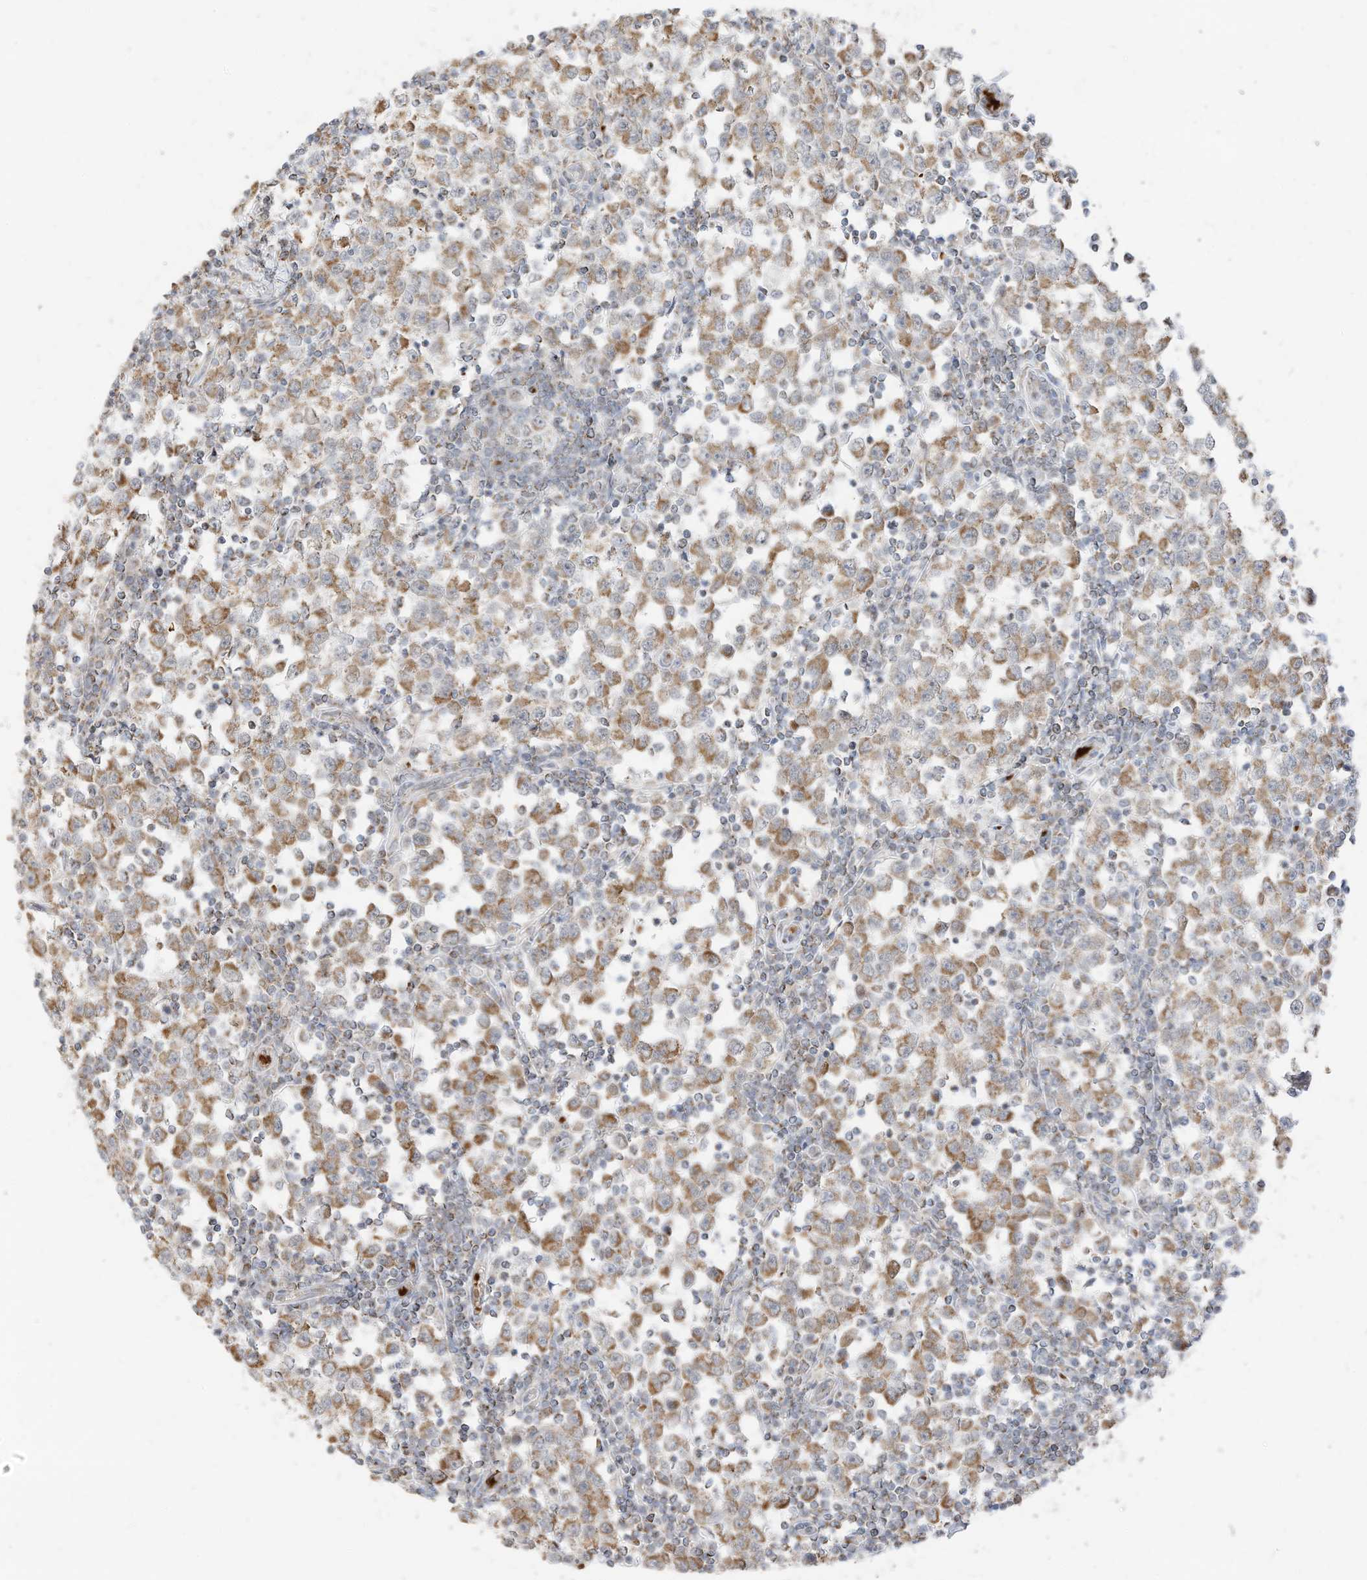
{"staining": {"intensity": "moderate", "quantity": "25%-75%", "location": "cytoplasmic/membranous"}, "tissue": "testis cancer", "cell_type": "Tumor cells", "image_type": "cancer", "snomed": [{"axis": "morphology", "description": "Seminoma, NOS"}, {"axis": "topography", "description": "Testis"}], "caption": "Immunohistochemical staining of testis cancer displays medium levels of moderate cytoplasmic/membranous expression in about 25%-75% of tumor cells. The protein is shown in brown color, while the nuclei are stained blue.", "gene": "MTUS2", "patient": {"sex": "male", "age": 65}}